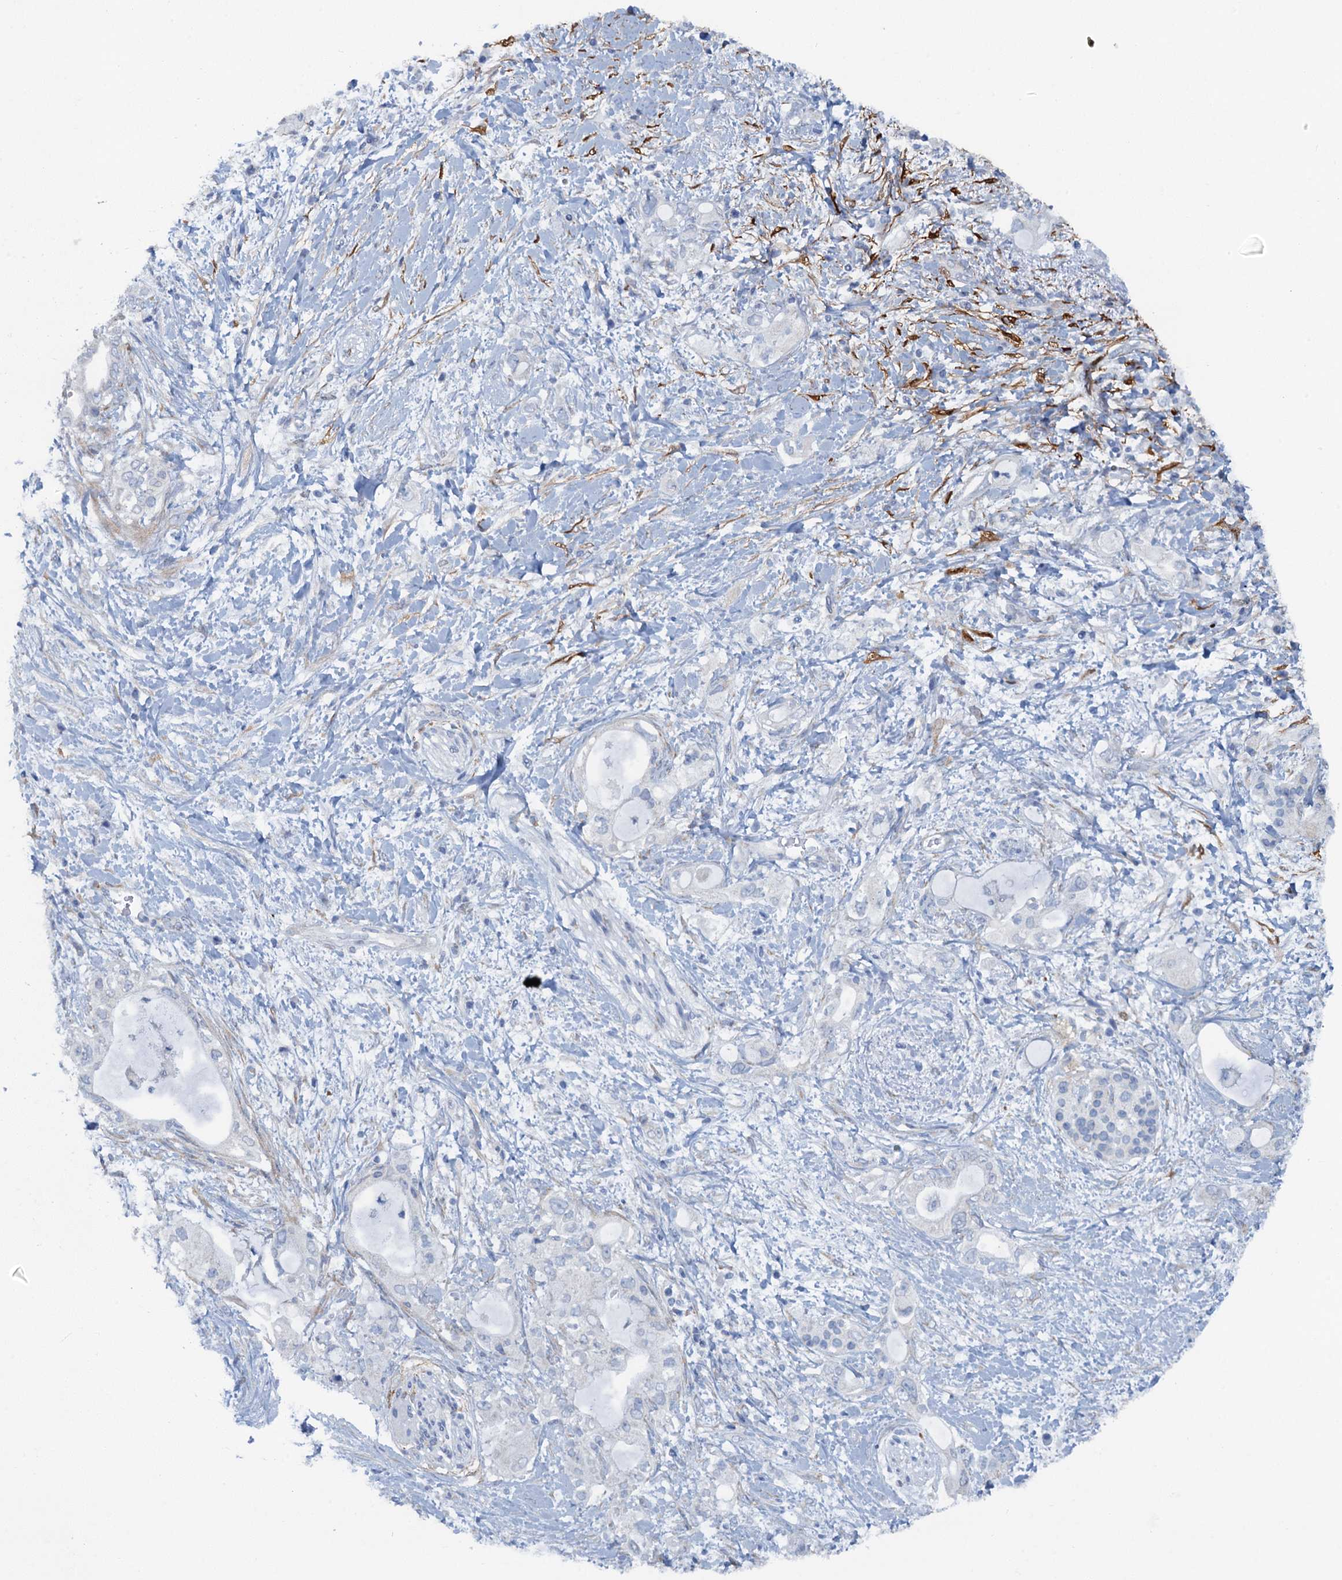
{"staining": {"intensity": "negative", "quantity": "none", "location": "none"}, "tissue": "pancreatic cancer", "cell_type": "Tumor cells", "image_type": "cancer", "snomed": [{"axis": "morphology", "description": "Adenocarcinoma, NOS"}, {"axis": "topography", "description": "Pancreas"}], "caption": "There is no significant positivity in tumor cells of pancreatic cancer.", "gene": "POGLUT3", "patient": {"sex": "female", "age": 56}}